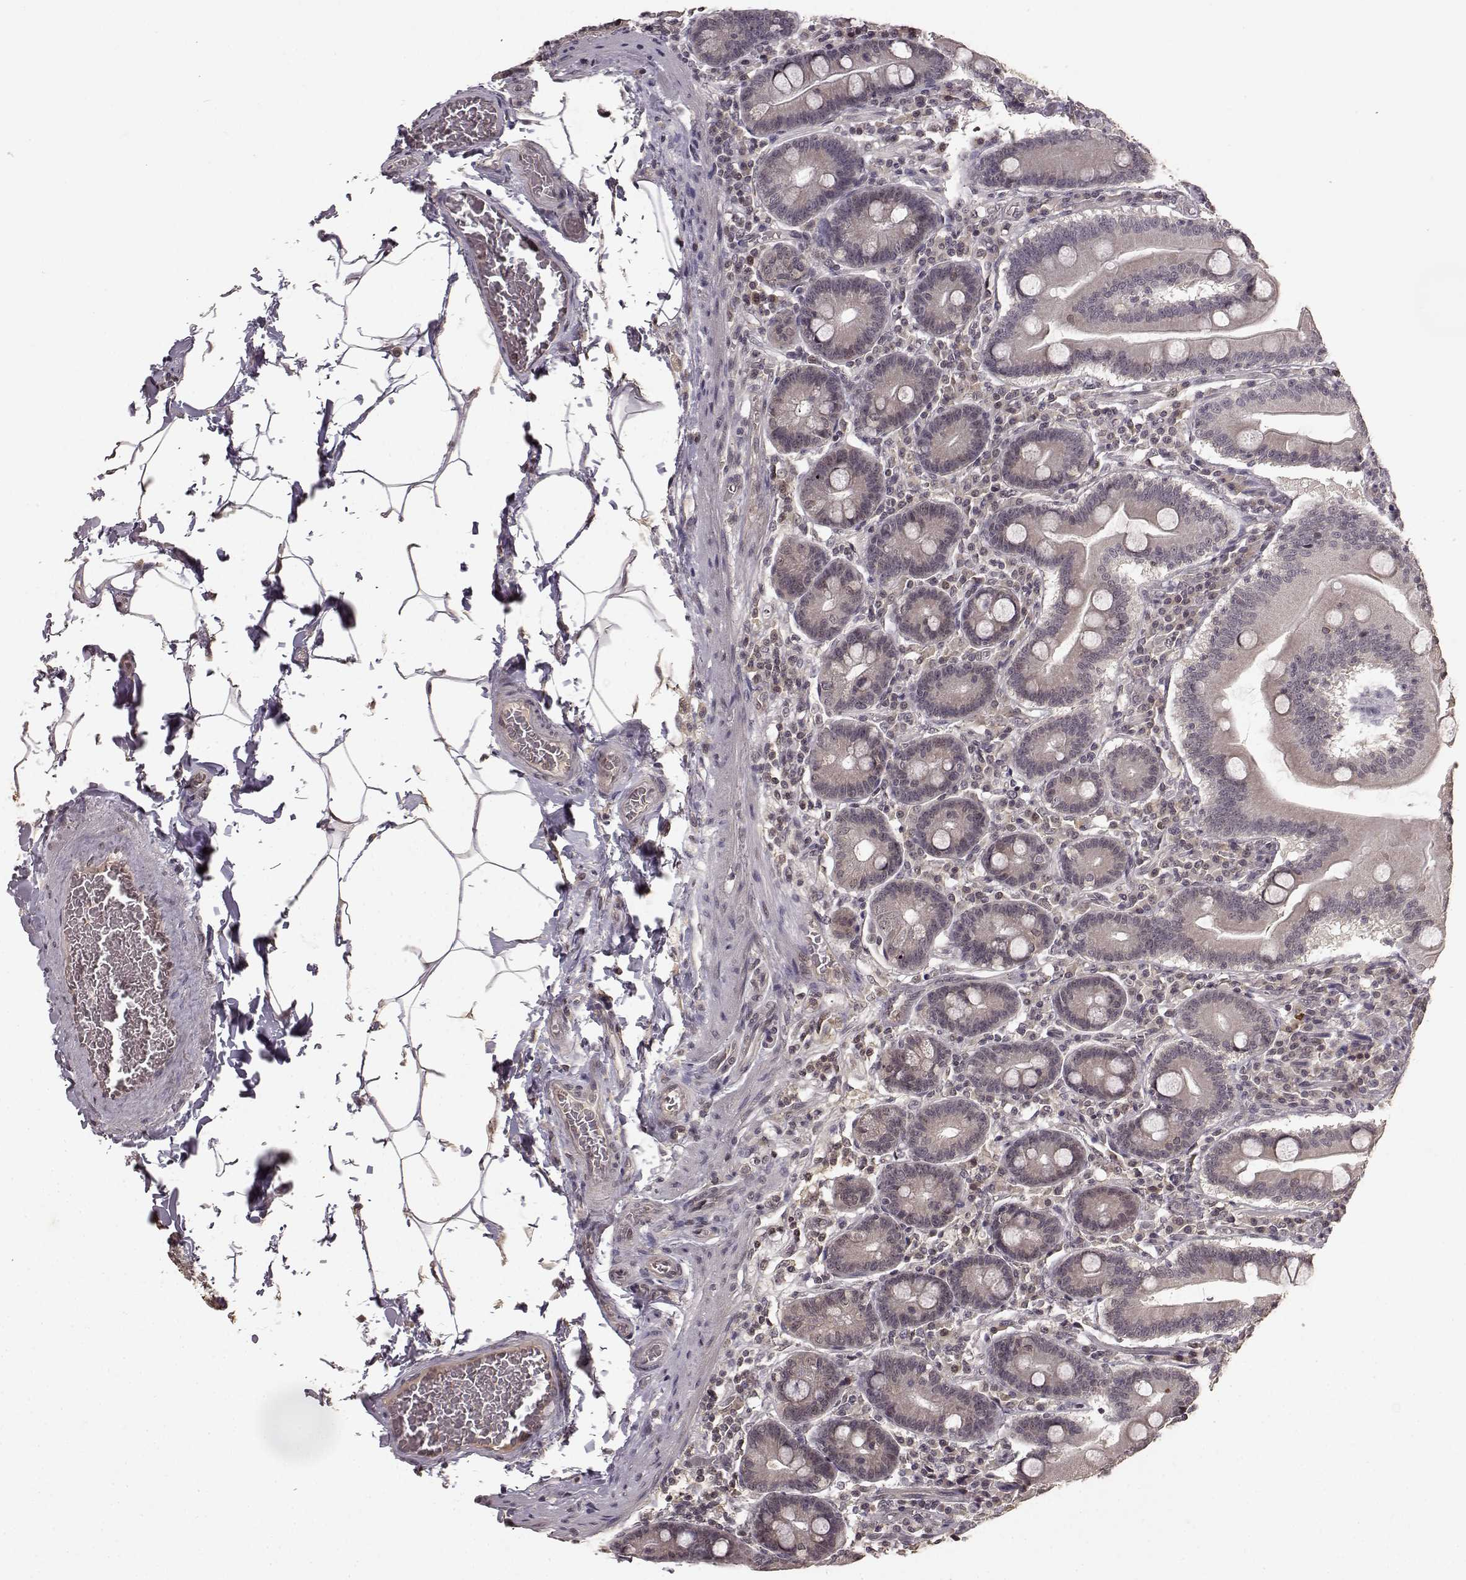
{"staining": {"intensity": "negative", "quantity": "none", "location": "none"}, "tissue": "small intestine", "cell_type": "Glandular cells", "image_type": "normal", "snomed": [{"axis": "morphology", "description": "Normal tissue, NOS"}, {"axis": "topography", "description": "Small intestine"}], "caption": "DAB (3,3'-diaminobenzidine) immunohistochemical staining of unremarkable small intestine exhibits no significant positivity in glandular cells. The staining was performed using DAB to visualize the protein expression in brown, while the nuclei were stained in blue with hematoxylin (Magnification: 20x).", "gene": "NTRK2", "patient": {"sex": "male", "age": 37}}